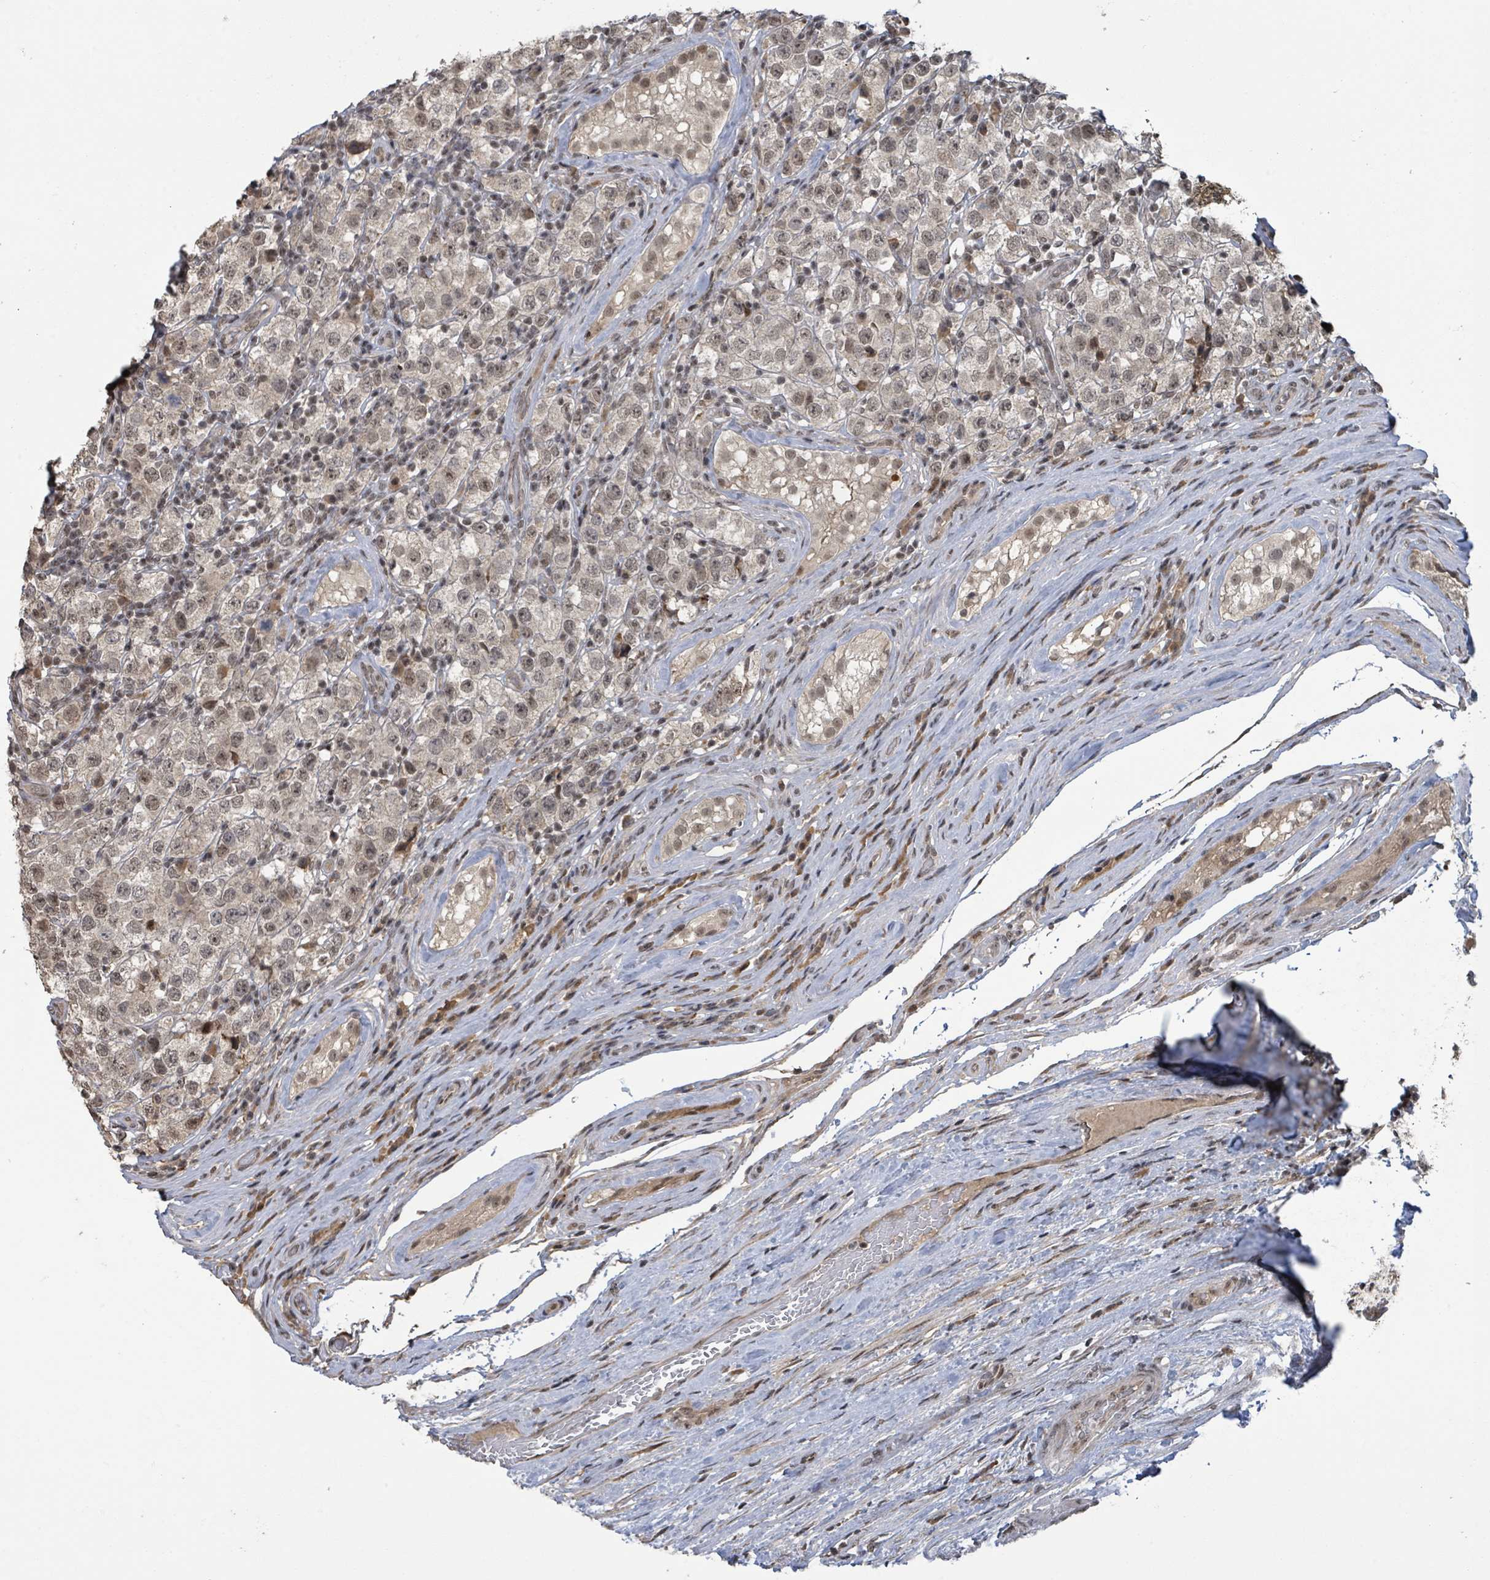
{"staining": {"intensity": "weak", "quantity": ">75%", "location": "nuclear"}, "tissue": "testis cancer", "cell_type": "Tumor cells", "image_type": "cancer", "snomed": [{"axis": "morphology", "description": "Seminoma, NOS"}, {"axis": "morphology", "description": "Carcinoma, Embryonal, NOS"}, {"axis": "topography", "description": "Testis"}], "caption": "Immunohistochemistry staining of testis cancer, which exhibits low levels of weak nuclear expression in approximately >75% of tumor cells indicating weak nuclear protein positivity. The staining was performed using DAB (3,3'-diaminobenzidine) (brown) for protein detection and nuclei were counterstained in hematoxylin (blue).", "gene": "ZBTB14", "patient": {"sex": "male", "age": 41}}